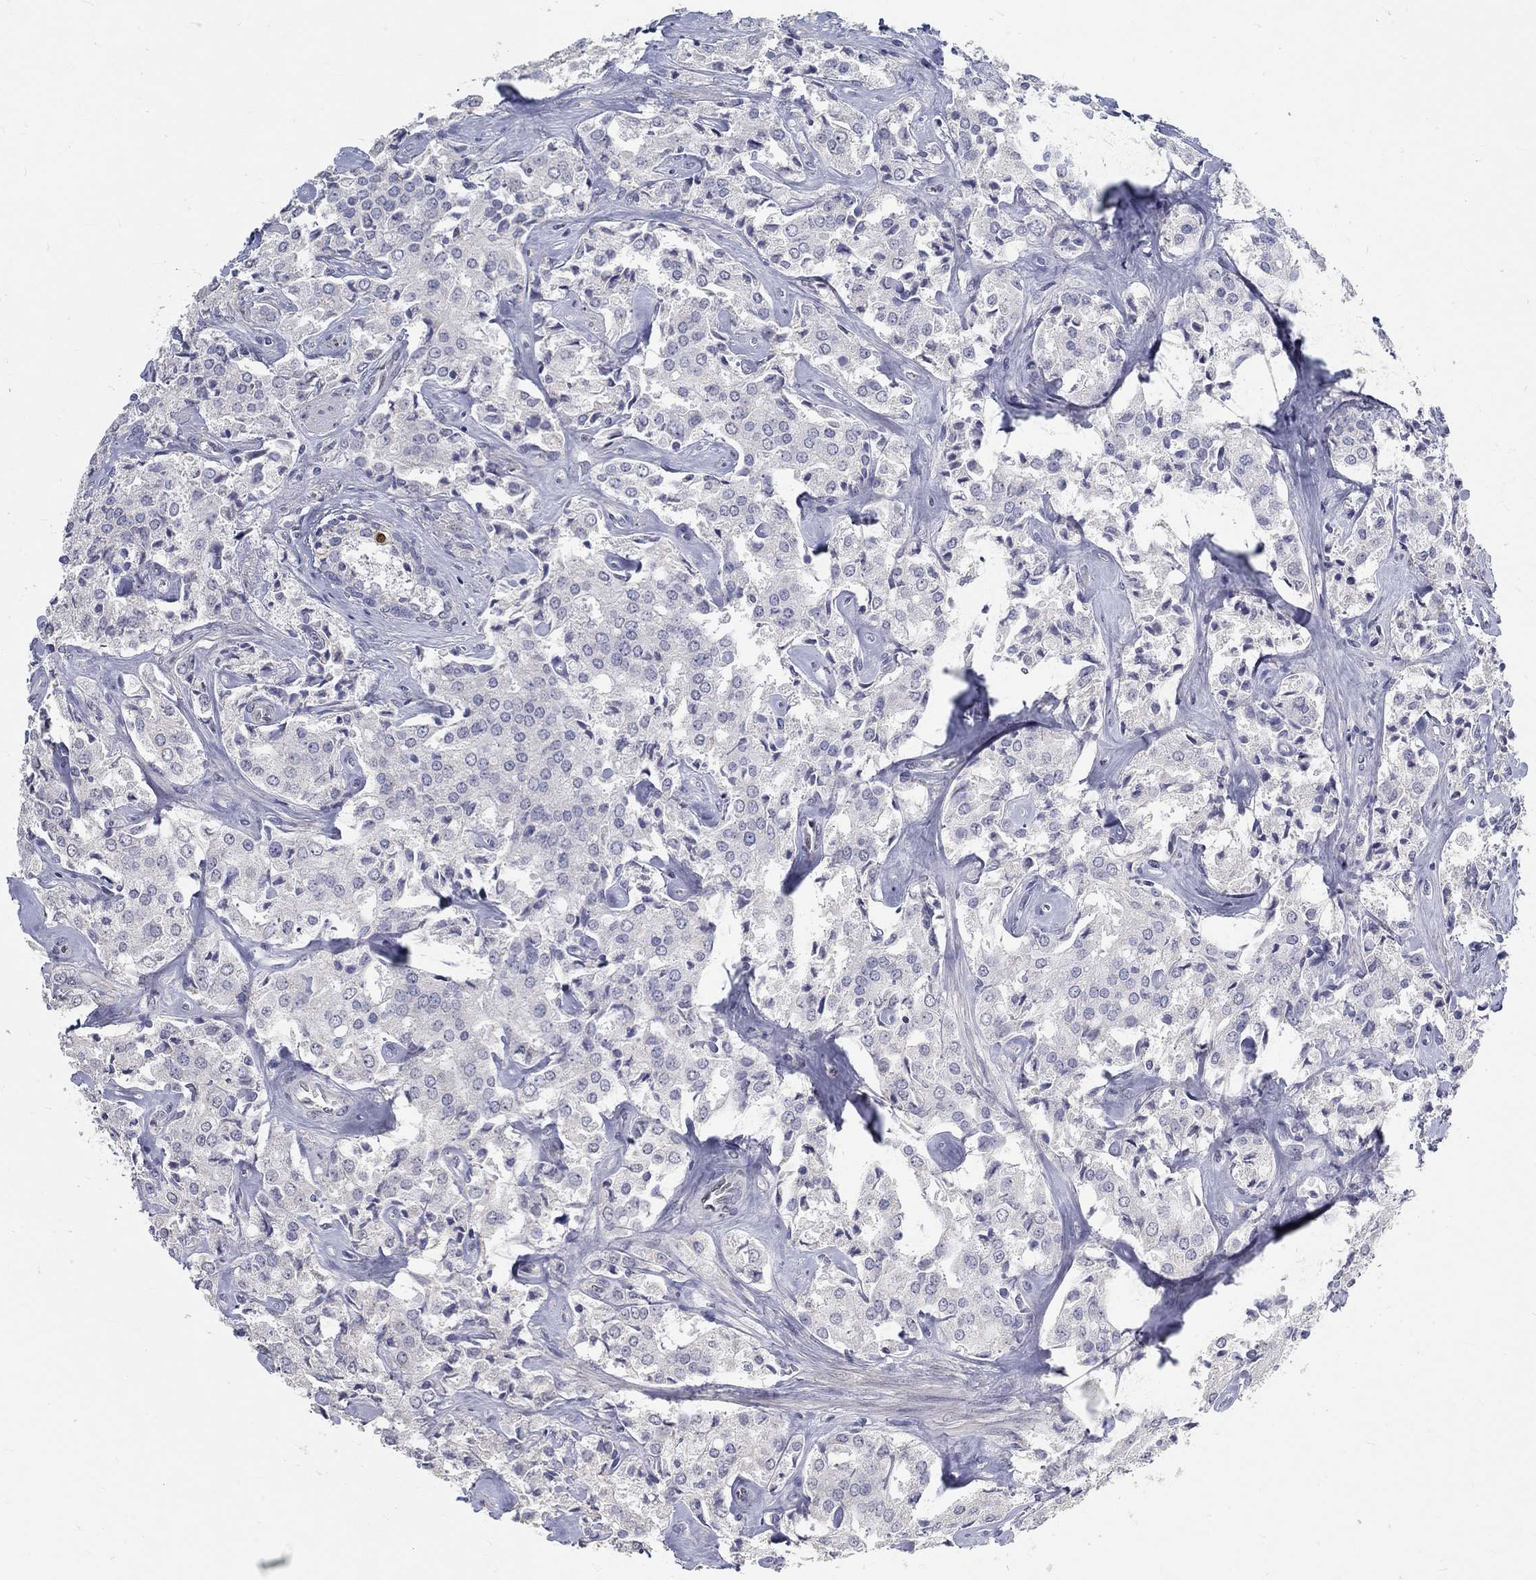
{"staining": {"intensity": "negative", "quantity": "none", "location": "none"}, "tissue": "prostate cancer", "cell_type": "Tumor cells", "image_type": "cancer", "snomed": [{"axis": "morphology", "description": "Adenocarcinoma, NOS"}, {"axis": "topography", "description": "Prostate"}], "caption": "Immunohistochemical staining of human prostate adenocarcinoma reveals no significant staining in tumor cells.", "gene": "FGF2", "patient": {"sex": "male", "age": 66}}